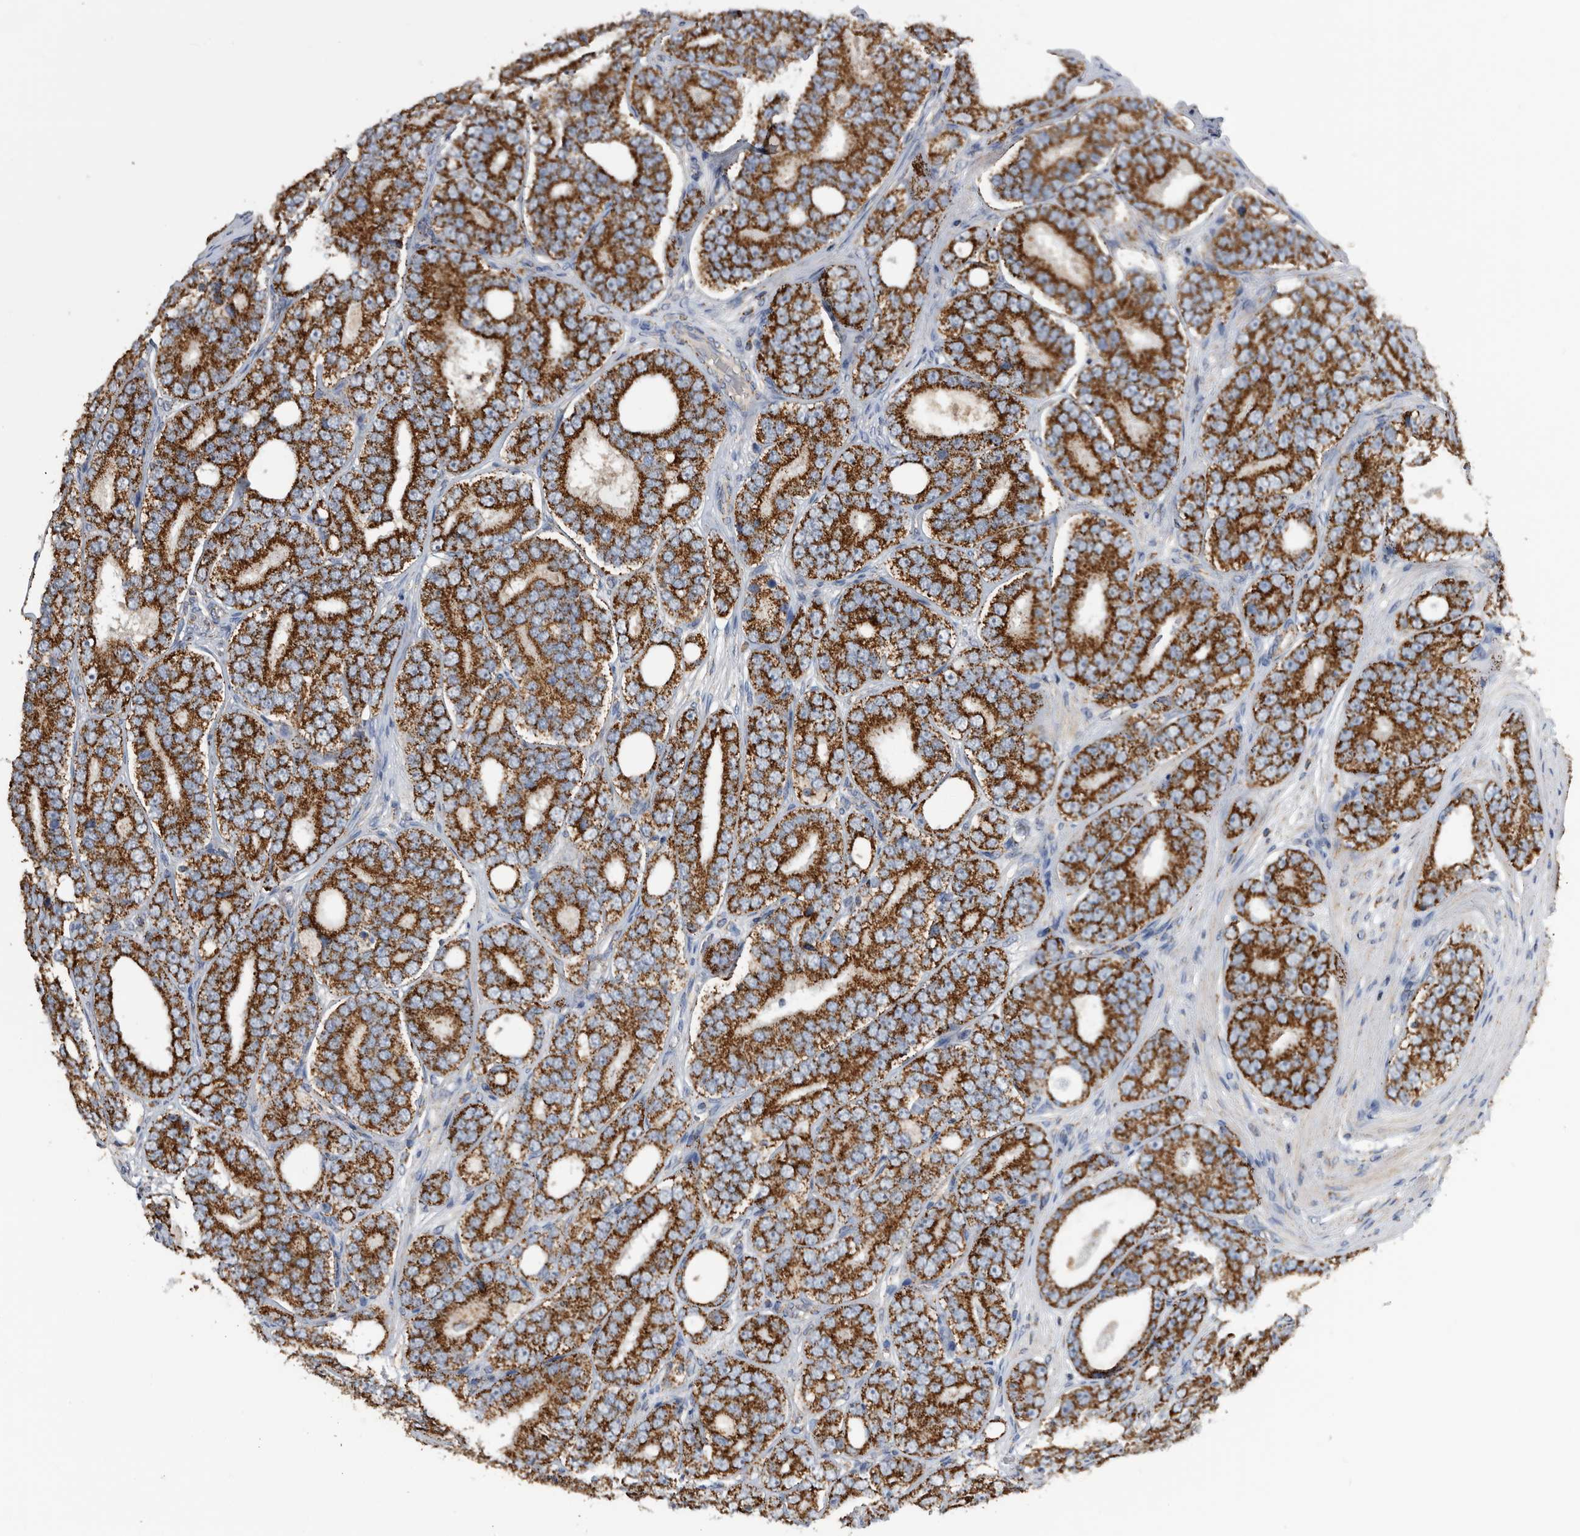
{"staining": {"intensity": "strong", "quantity": ">75%", "location": "cytoplasmic/membranous"}, "tissue": "prostate cancer", "cell_type": "Tumor cells", "image_type": "cancer", "snomed": [{"axis": "morphology", "description": "Adenocarcinoma, High grade"}, {"axis": "topography", "description": "Prostate"}], "caption": "Prostate high-grade adenocarcinoma tissue displays strong cytoplasmic/membranous expression in about >75% of tumor cells, visualized by immunohistochemistry. (Brightfield microscopy of DAB IHC at high magnification).", "gene": "WFDC1", "patient": {"sex": "male", "age": 56}}